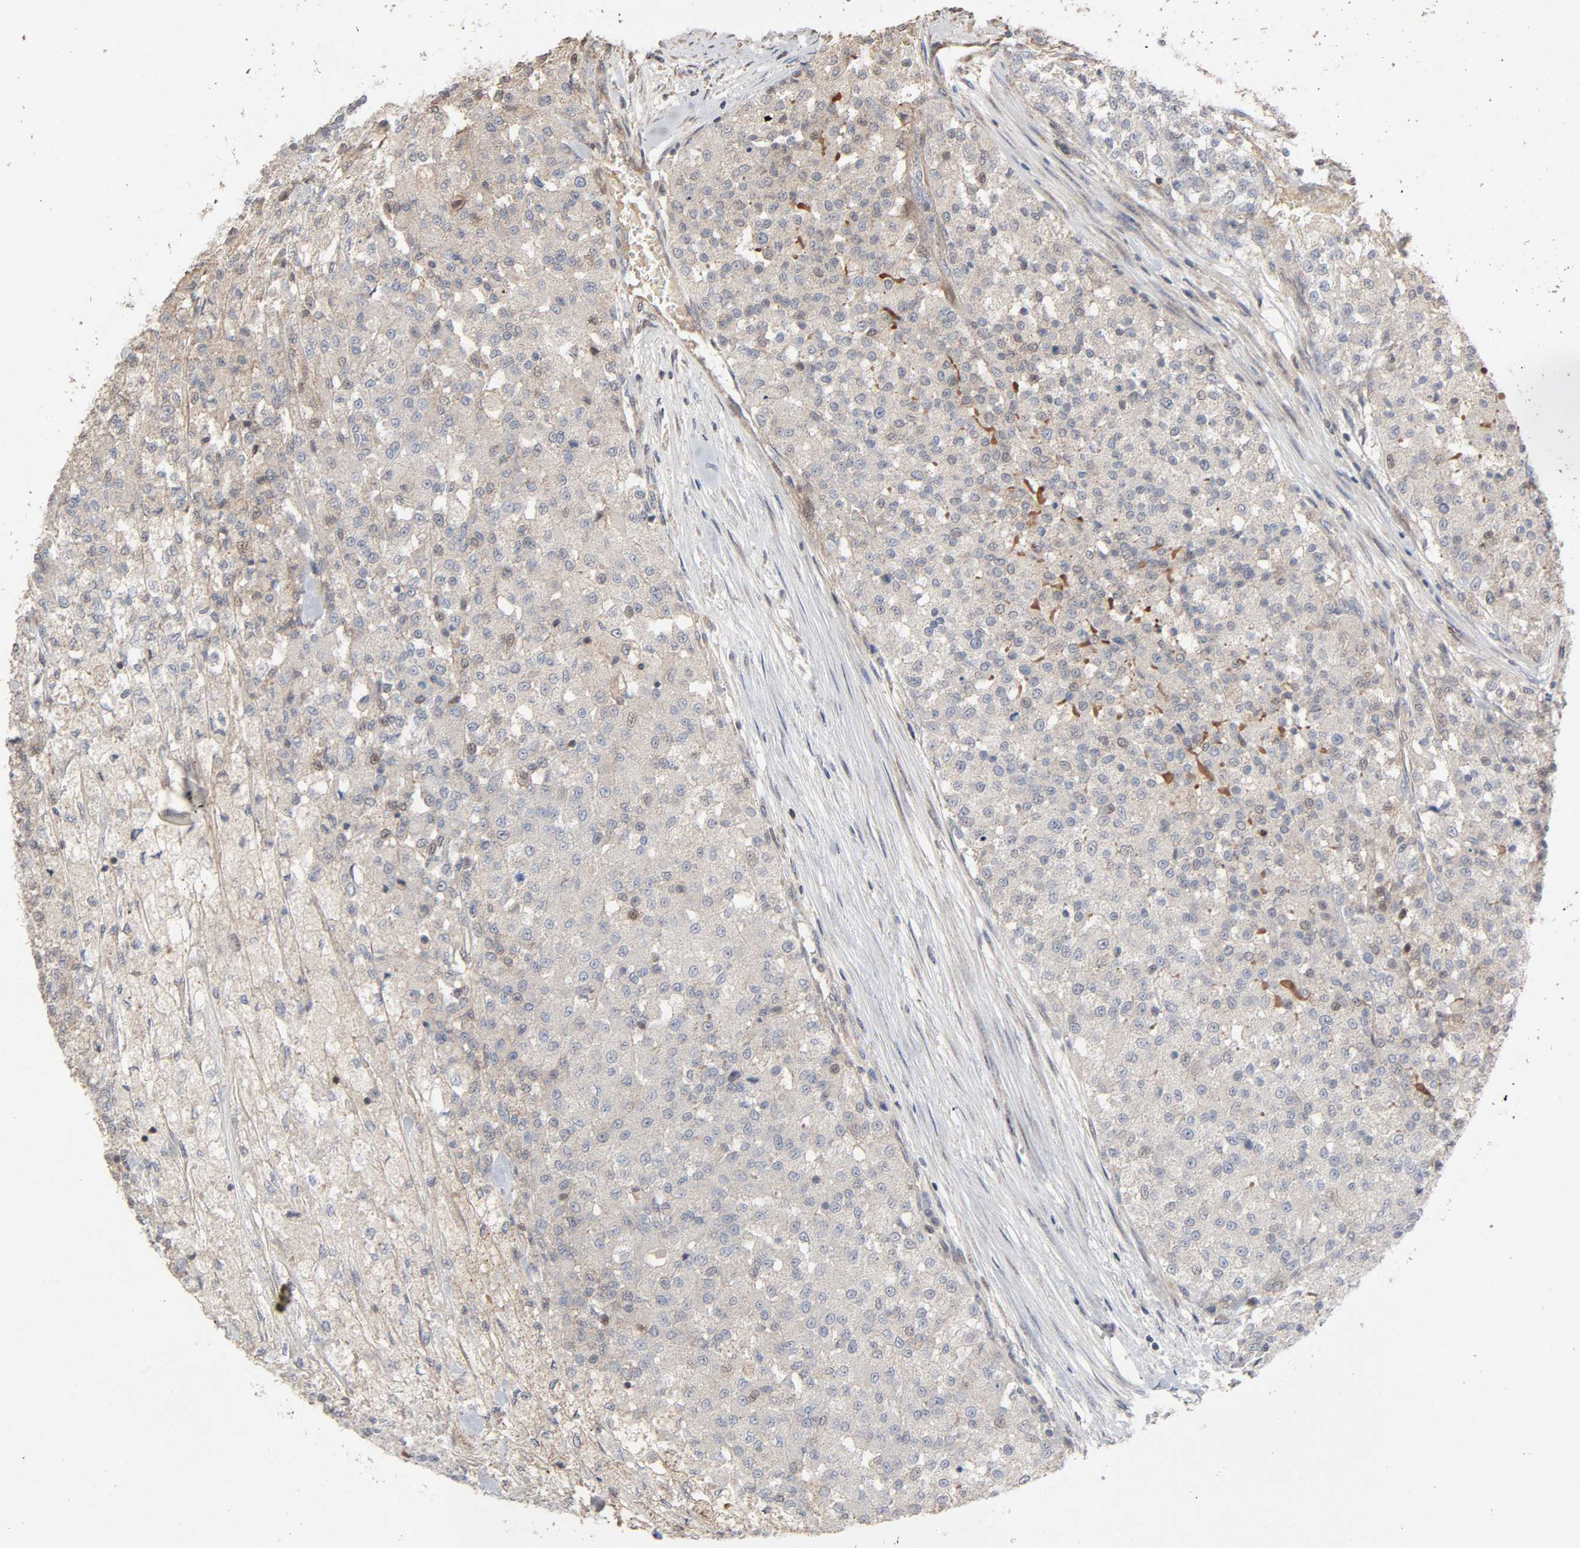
{"staining": {"intensity": "weak", "quantity": "<25%", "location": "cytoplasmic/membranous"}, "tissue": "testis cancer", "cell_type": "Tumor cells", "image_type": "cancer", "snomed": [{"axis": "morphology", "description": "Seminoma, NOS"}, {"axis": "topography", "description": "Testis"}], "caption": "Tumor cells are negative for protein expression in human seminoma (testis). (IHC, brightfield microscopy, high magnification).", "gene": "CDK6", "patient": {"sex": "male", "age": 59}}